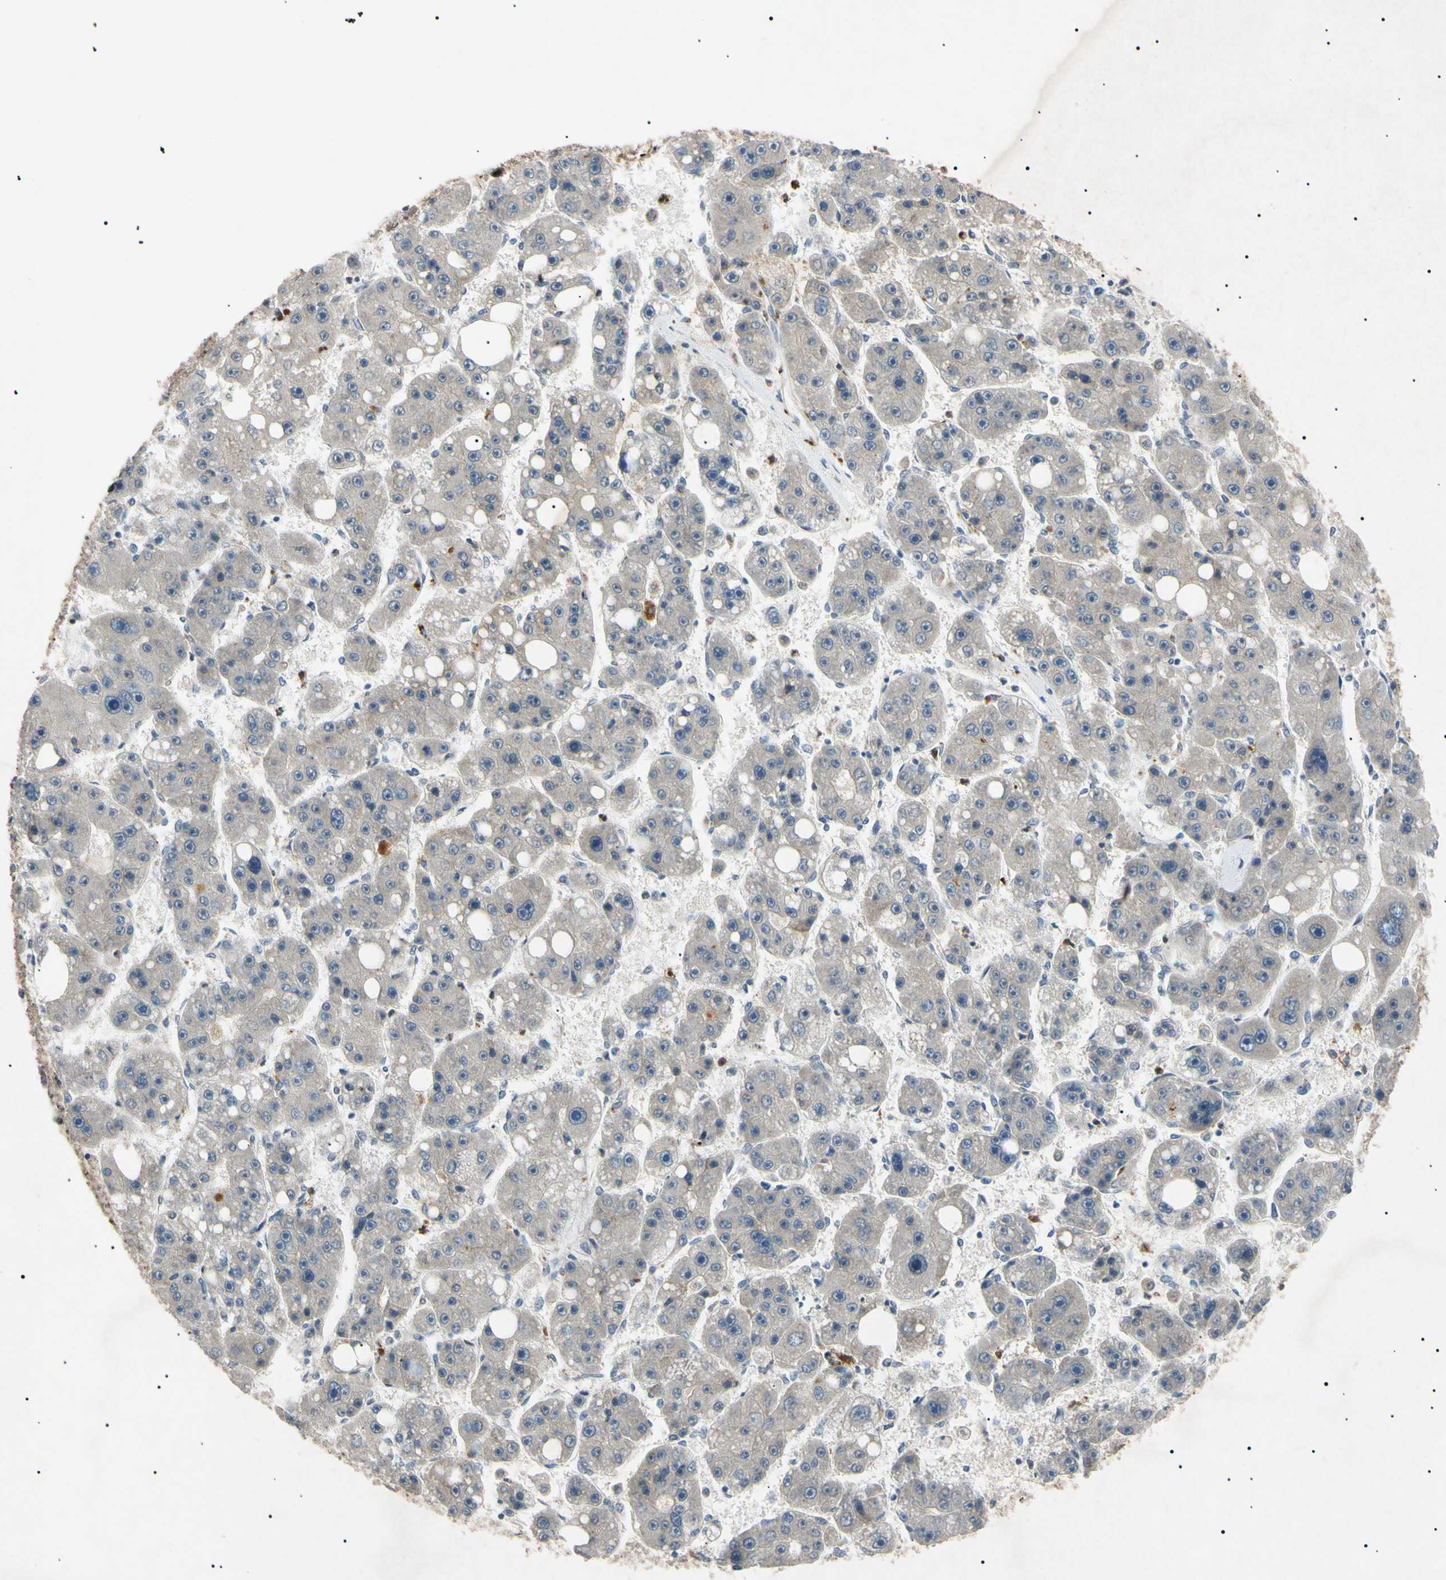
{"staining": {"intensity": "weak", "quantity": ">75%", "location": "cytoplasmic/membranous"}, "tissue": "liver cancer", "cell_type": "Tumor cells", "image_type": "cancer", "snomed": [{"axis": "morphology", "description": "Carcinoma, Hepatocellular, NOS"}, {"axis": "topography", "description": "Liver"}], "caption": "Immunohistochemistry (DAB (3,3'-diaminobenzidine)) staining of liver hepatocellular carcinoma exhibits weak cytoplasmic/membranous protein staining in approximately >75% of tumor cells.", "gene": "TUBB4A", "patient": {"sex": "female", "age": 61}}